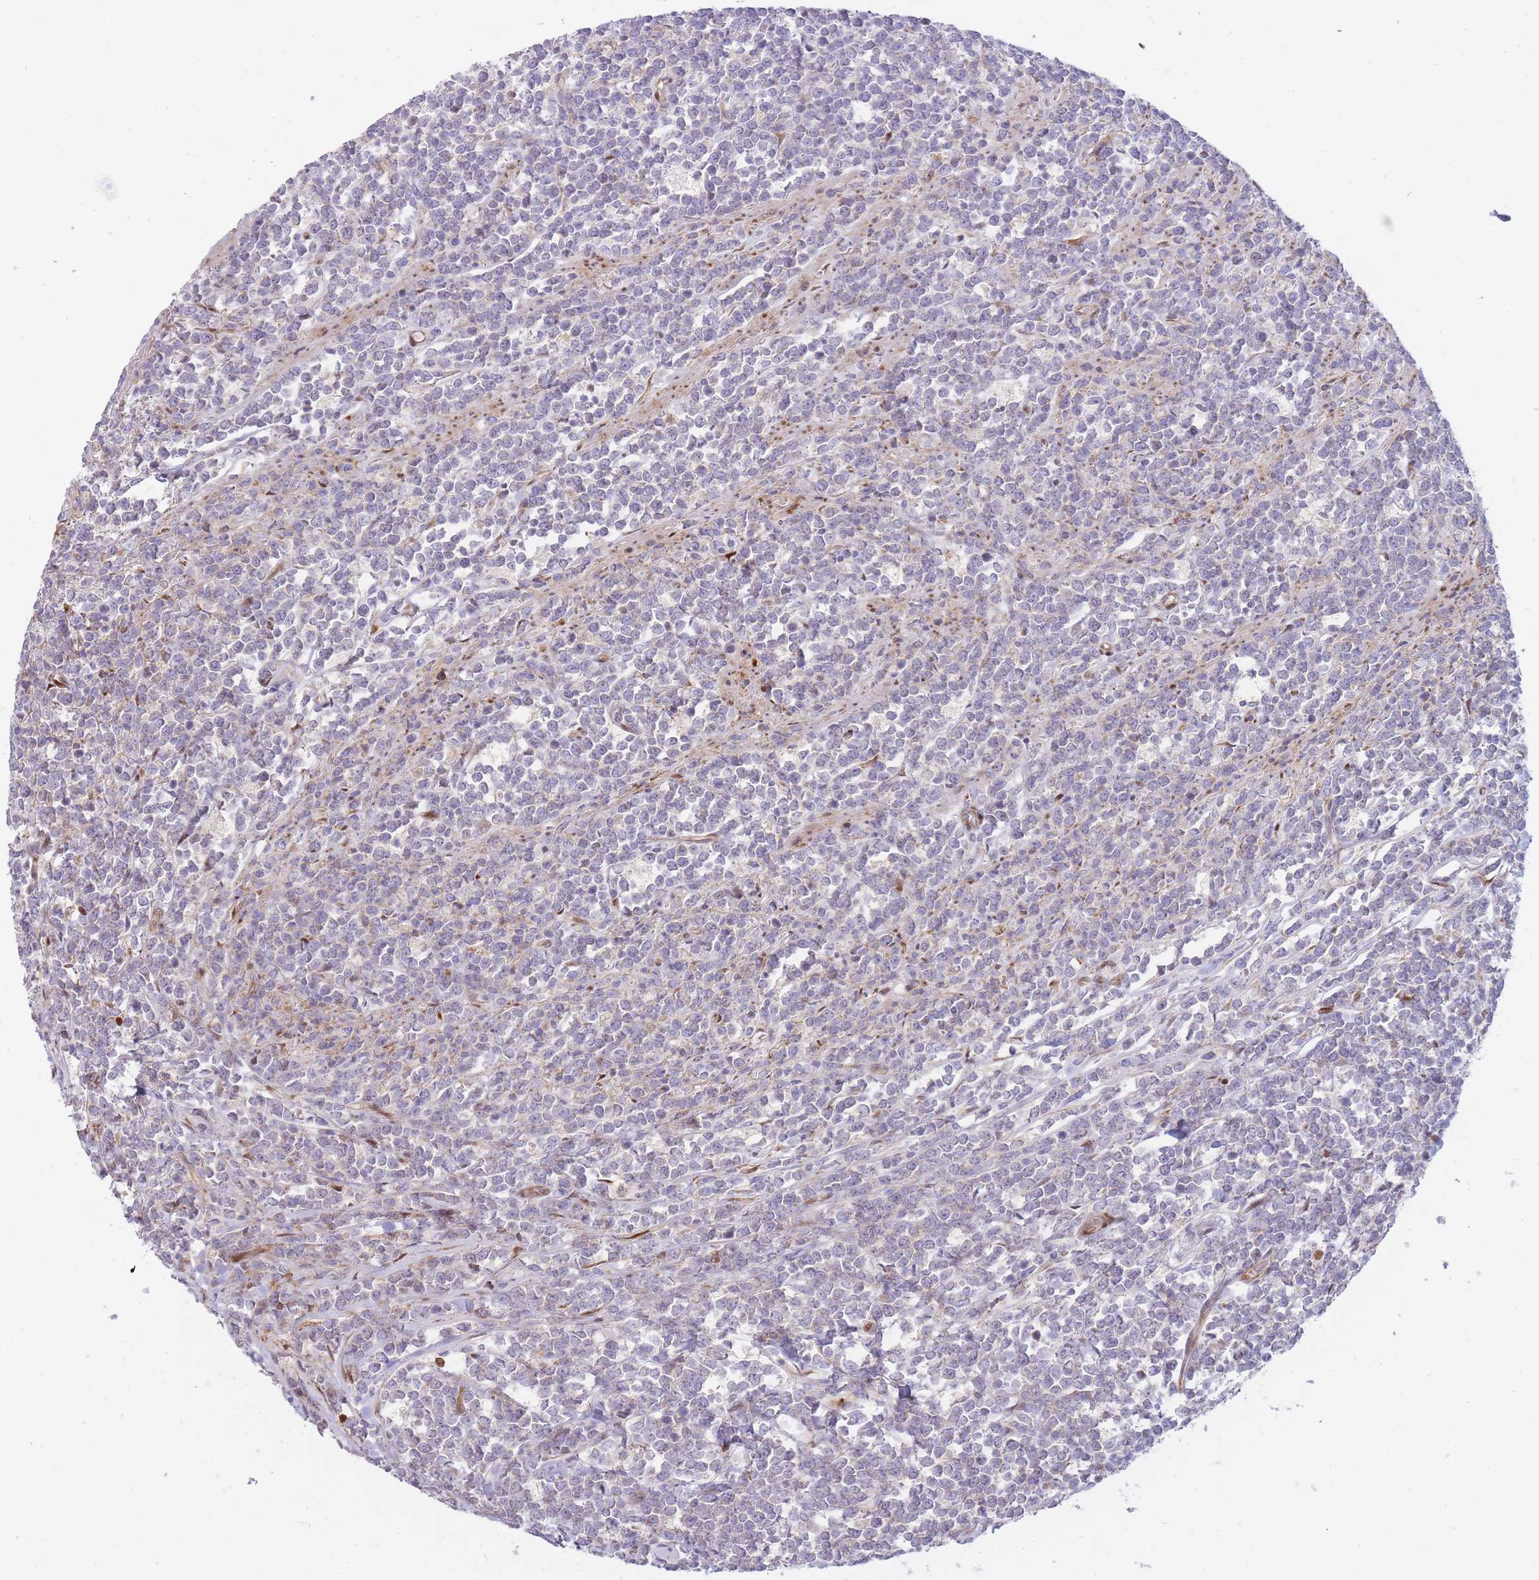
{"staining": {"intensity": "negative", "quantity": "none", "location": "none"}, "tissue": "lymphoma", "cell_type": "Tumor cells", "image_type": "cancer", "snomed": [{"axis": "morphology", "description": "Malignant lymphoma, non-Hodgkin's type, High grade"}, {"axis": "topography", "description": "Small intestine"}, {"axis": "topography", "description": "Colon"}], "caption": "Tumor cells show no significant protein staining in lymphoma.", "gene": "ATP5MC2", "patient": {"sex": "male", "age": 8}}